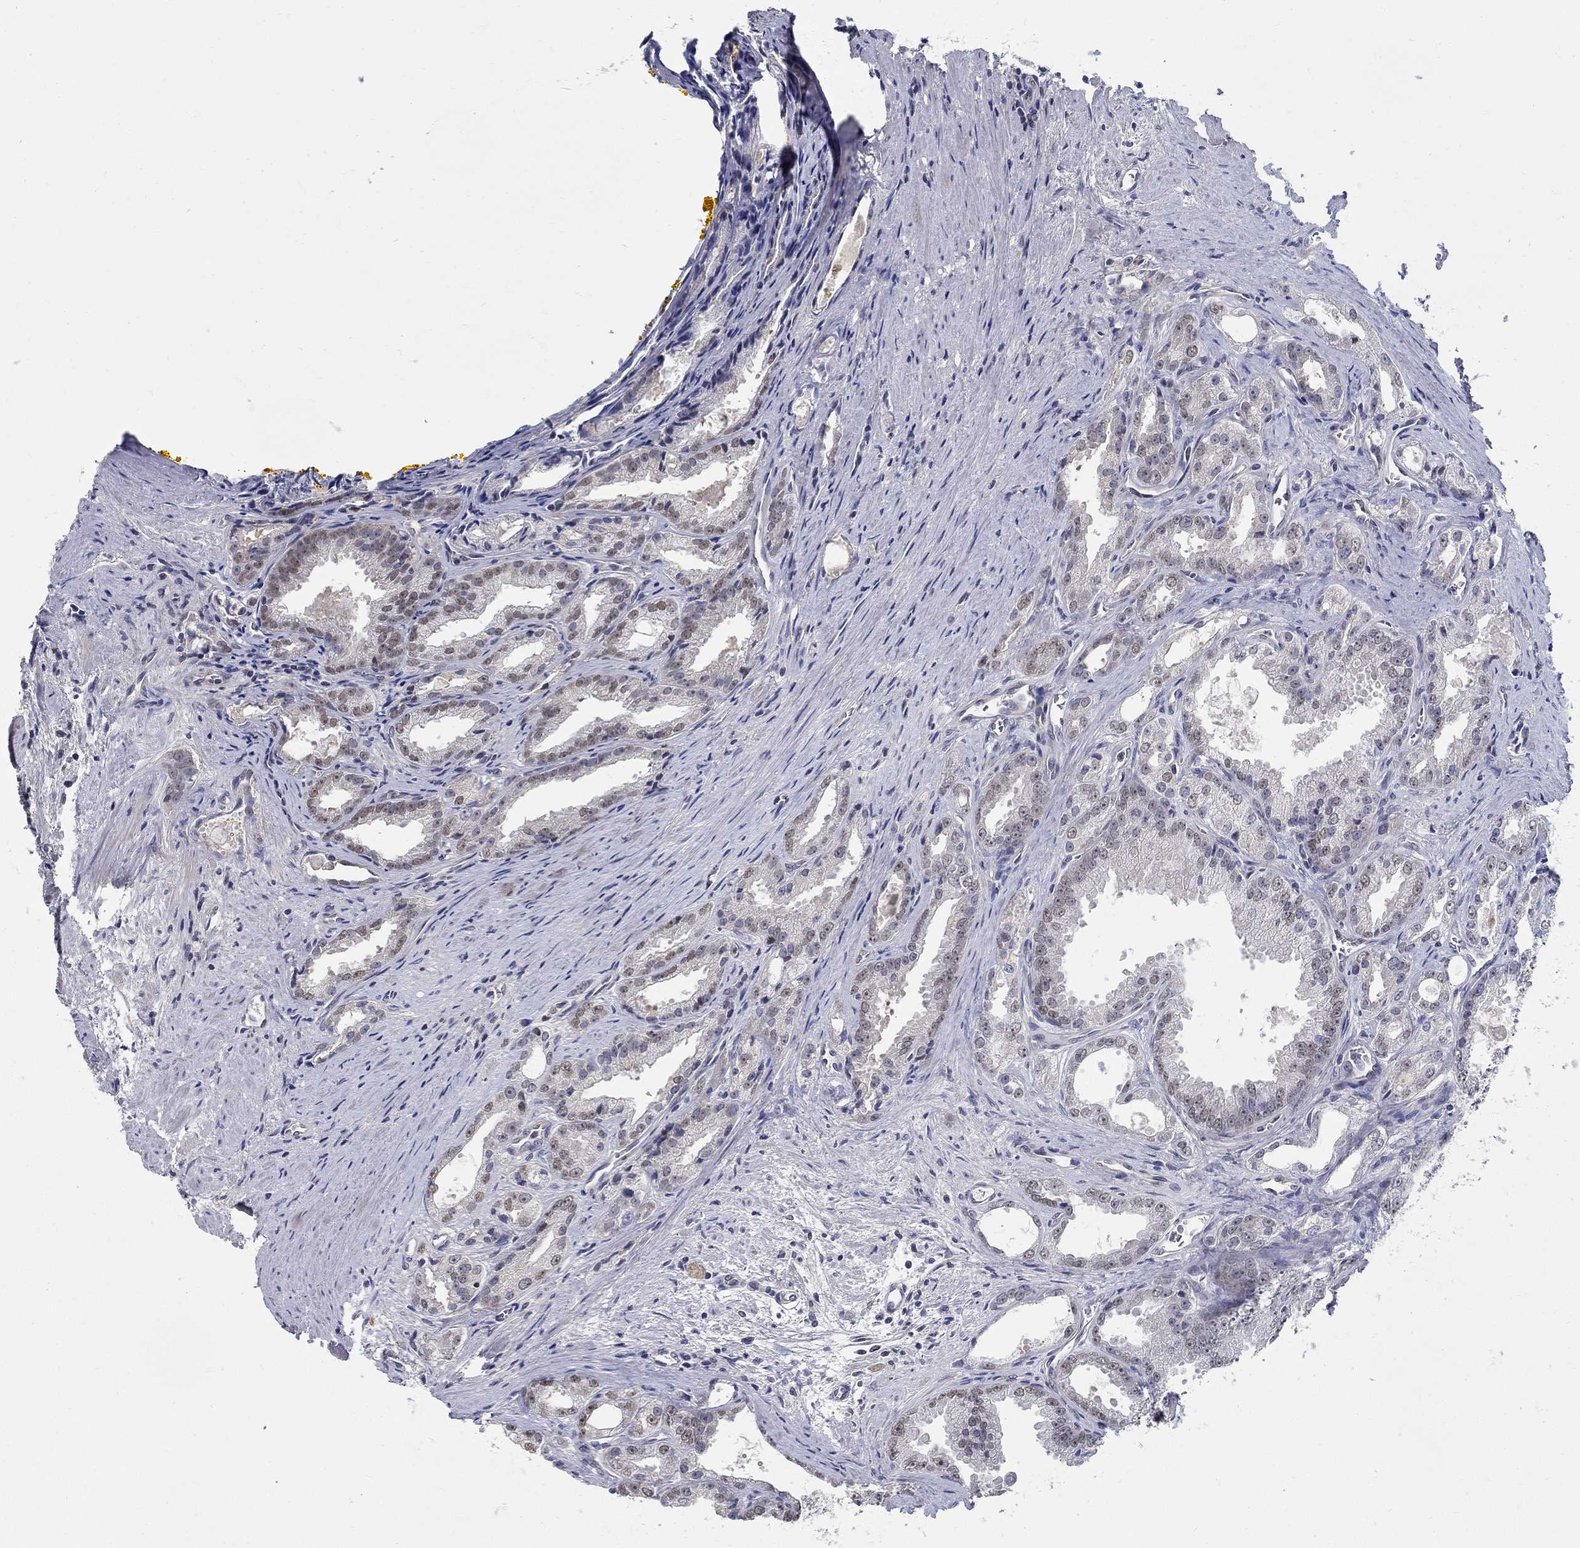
{"staining": {"intensity": "weak", "quantity": "25%-75%", "location": "nuclear"}, "tissue": "prostate cancer", "cell_type": "Tumor cells", "image_type": "cancer", "snomed": [{"axis": "morphology", "description": "Adenocarcinoma, NOS"}, {"axis": "morphology", "description": "Adenocarcinoma, High grade"}, {"axis": "topography", "description": "Prostate"}], "caption": "Prostate cancer stained for a protein reveals weak nuclear positivity in tumor cells.", "gene": "C16orf46", "patient": {"sex": "male", "age": 70}}